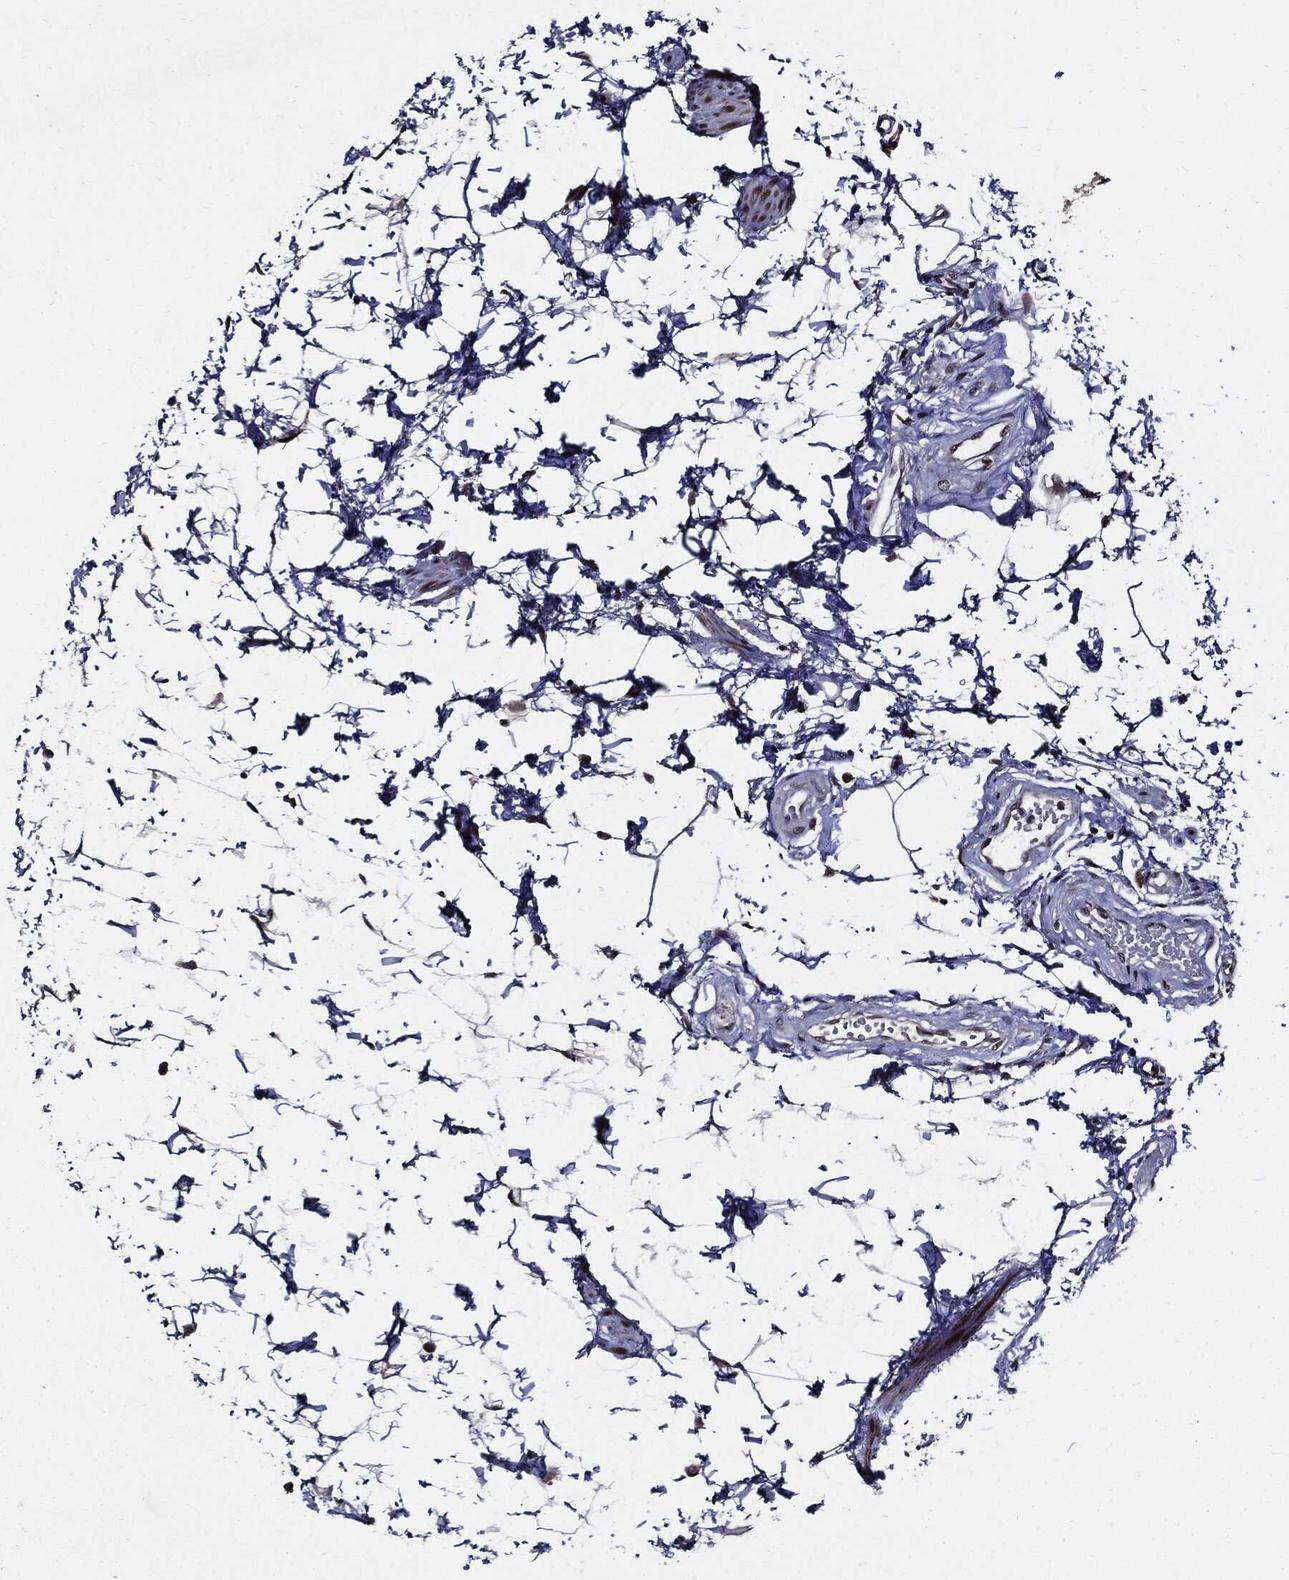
{"staining": {"intensity": "strong", "quantity": "<25%", "location": "cytoplasmic/membranous,nuclear"}, "tissue": "stomach", "cell_type": "Glandular cells", "image_type": "normal", "snomed": [{"axis": "morphology", "description": "Normal tissue, NOS"}, {"axis": "topography", "description": "Stomach, upper"}], "caption": "Immunohistochemistry (IHC) histopathology image of benign stomach: human stomach stained using IHC shows medium levels of strong protein expression localized specifically in the cytoplasmic/membranous,nuclear of glandular cells, appearing as a cytoplasmic/membranous,nuclear brown color.", "gene": "SUGT1", "patient": {"sex": "male", "age": 72}}